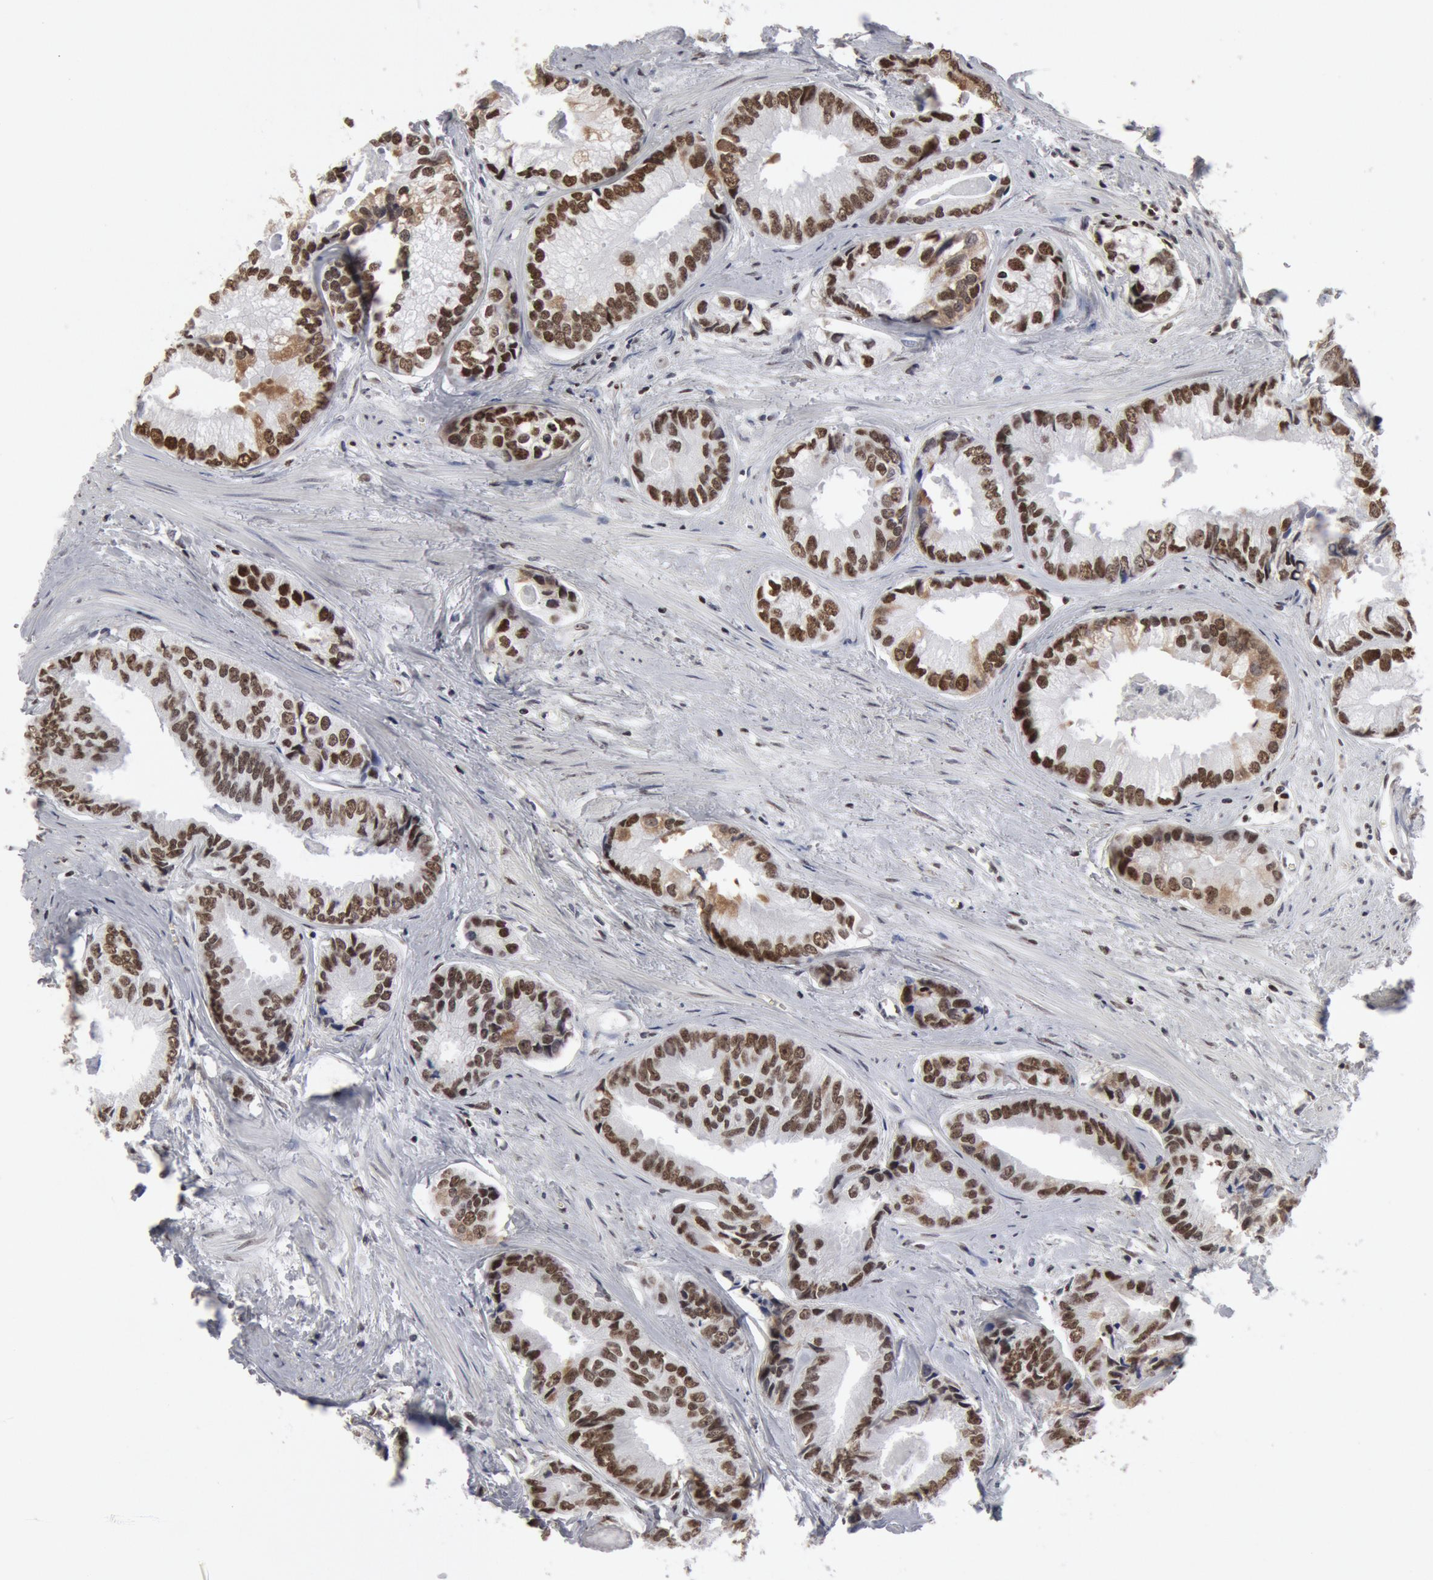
{"staining": {"intensity": "moderate", "quantity": ">75%", "location": "nuclear"}, "tissue": "prostate cancer", "cell_type": "Tumor cells", "image_type": "cancer", "snomed": [{"axis": "morphology", "description": "Adenocarcinoma, High grade"}, {"axis": "topography", "description": "Prostate"}], "caption": "Brown immunohistochemical staining in human prostate cancer (high-grade adenocarcinoma) demonstrates moderate nuclear staining in approximately >75% of tumor cells.", "gene": "SUB1", "patient": {"sex": "male", "age": 56}}